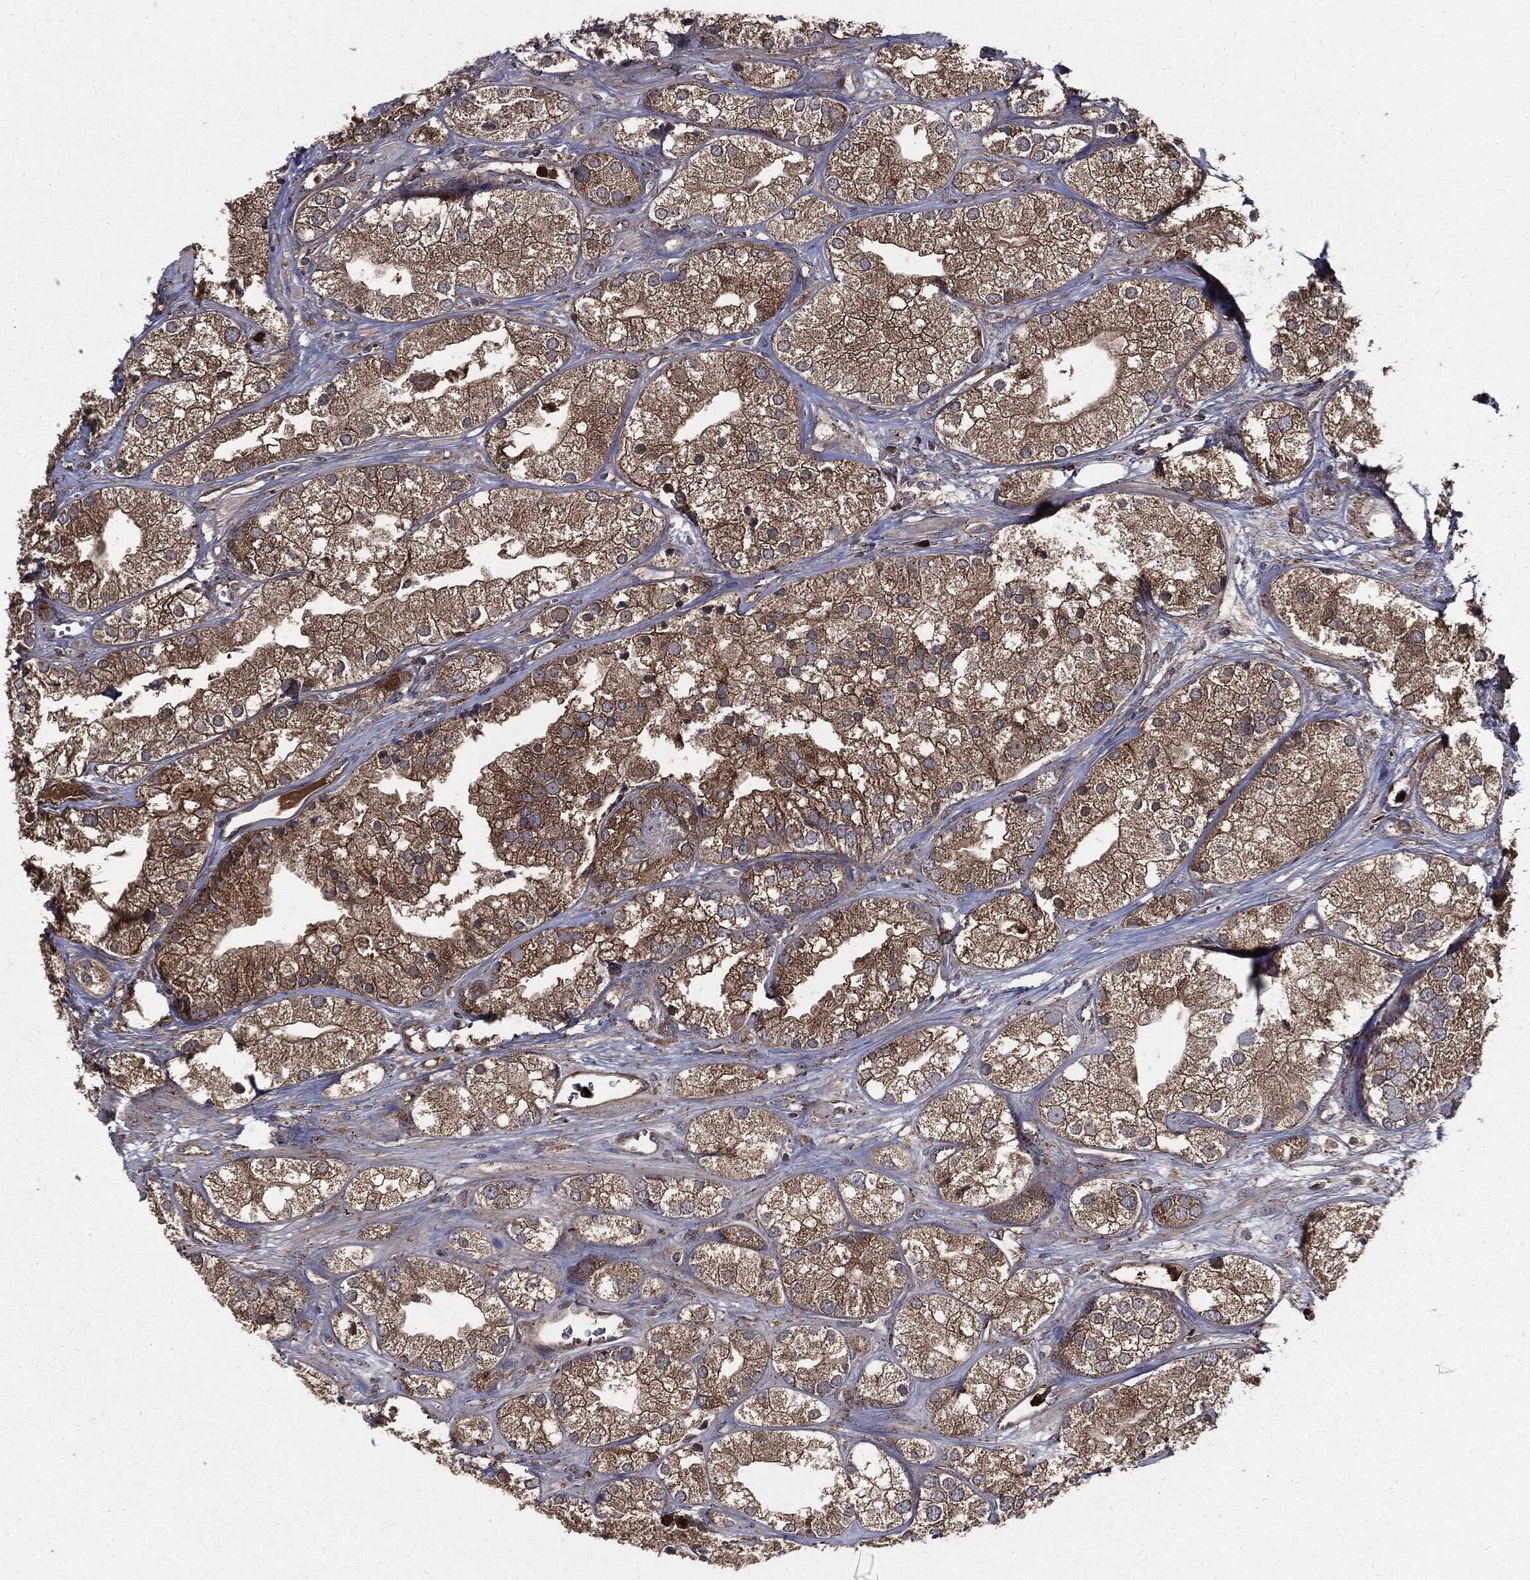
{"staining": {"intensity": "strong", "quantity": "25%-75%", "location": "cytoplasmic/membranous"}, "tissue": "prostate cancer", "cell_type": "Tumor cells", "image_type": "cancer", "snomed": [{"axis": "morphology", "description": "Adenocarcinoma, NOS"}, {"axis": "topography", "description": "Prostate and seminal vesicle, NOS"}, {"axis": "topography", "description": "Prostate"}], "caption": "This histopathology image demonstrates adenocarcinoma (prostate) stained with IHC to label a protein in brown. The cytoplasmic/membranous of tumor cells show strong positivity for the protein. Nuclei are counter-stained blue.", "gene": "PDCD6IP", "patient": {"sex": "male", "age": 79}}